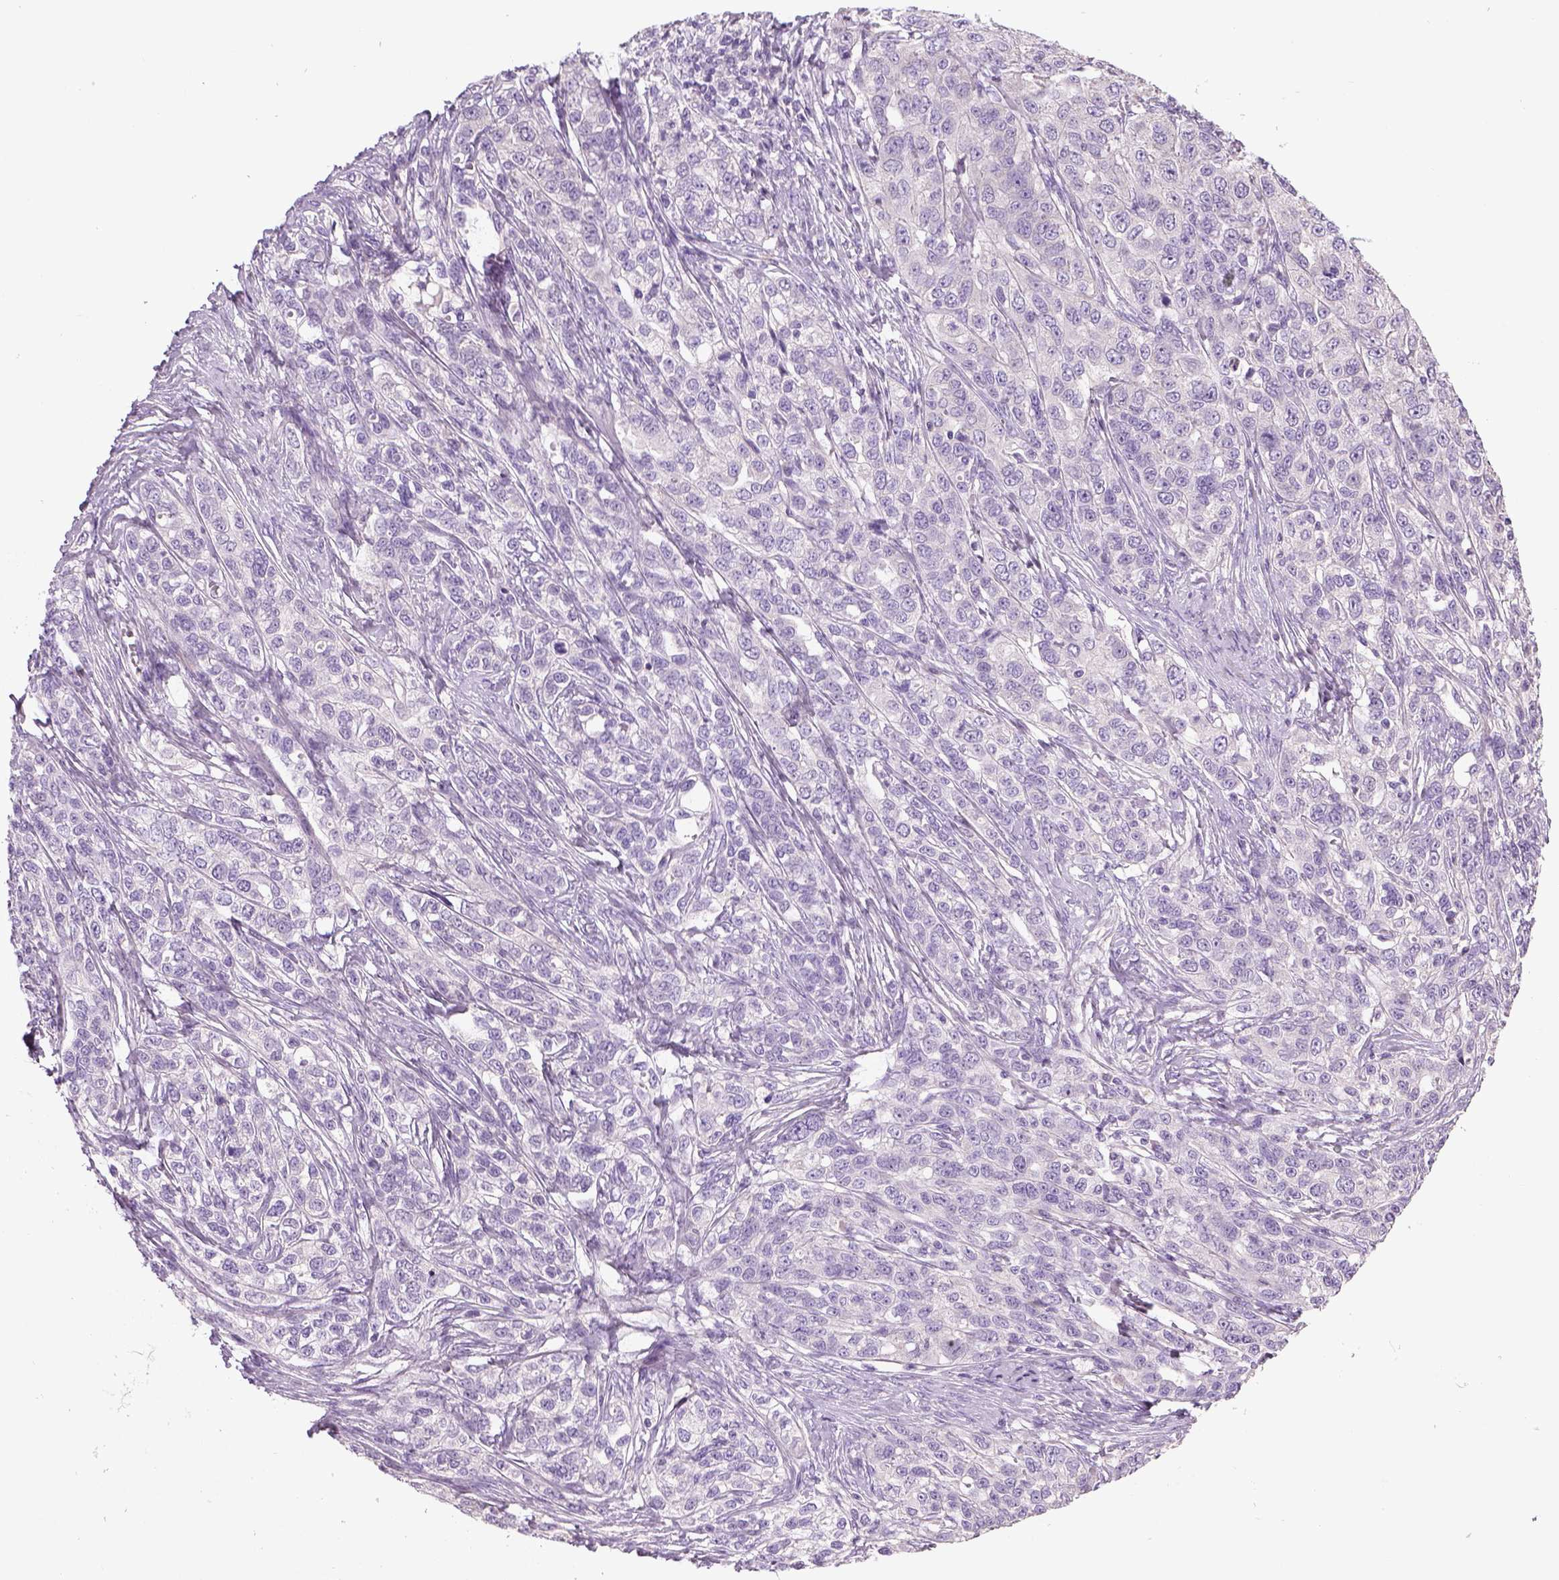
{"staining": {"intensity": "negative", "quantity": "none", "location": "none"}, "tissue": "ovarian cancer", "cell_type": "Tumor cells", "image_type": "cancer", "snomed": [{"axis": "morphology", "description": "Cystadenocarcinoma, serous, NOS"}, {"axis": "topography", "description": "Ovary"}], "caption": "DAB (3,3'-diaminobenzidine) immunohistochemical staining of ovarian serous cystadenocarcinoma shows no significant positivity in tumor cells.", "gene": "NUDT6", "patient": {"sex": "female", "age": 71}}